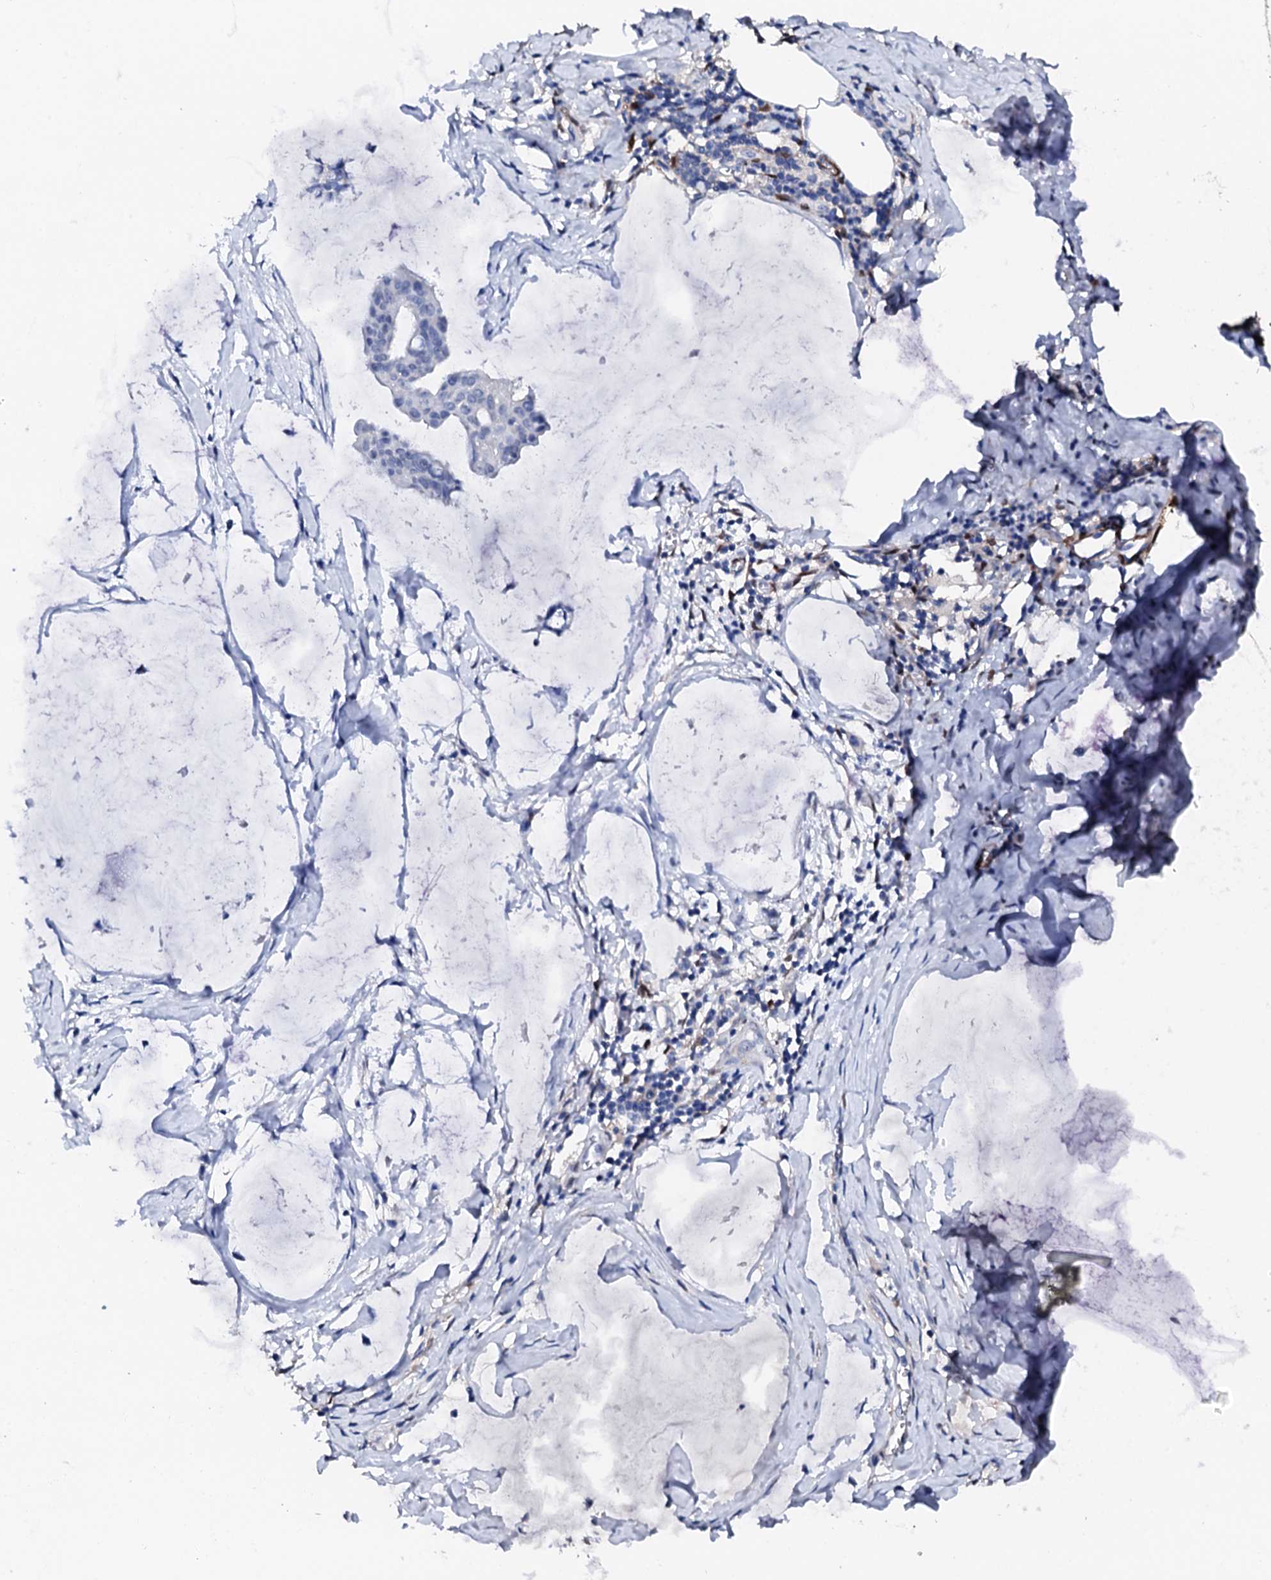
{"staining": {"intensity": "negative", "quantity": "none", "location": "none"}, "tissue": "ovarian cancer", "cell_type": "Tumor cells", "image_type": "cancer", "snomed": [{"axis": "morphology", "description": "Cystadenocarcinoma, mucinous, NOS"}, {"axis": "topography", "description": "Ovary"}], "caption": "Ovarian cancer (mucinous cystadenocarcinoma) was stained to show a protein in brown. There is no significant staining in tumor cells.", "gene": "NRIP2", "patient": {"sex": "female", "age": 73}}